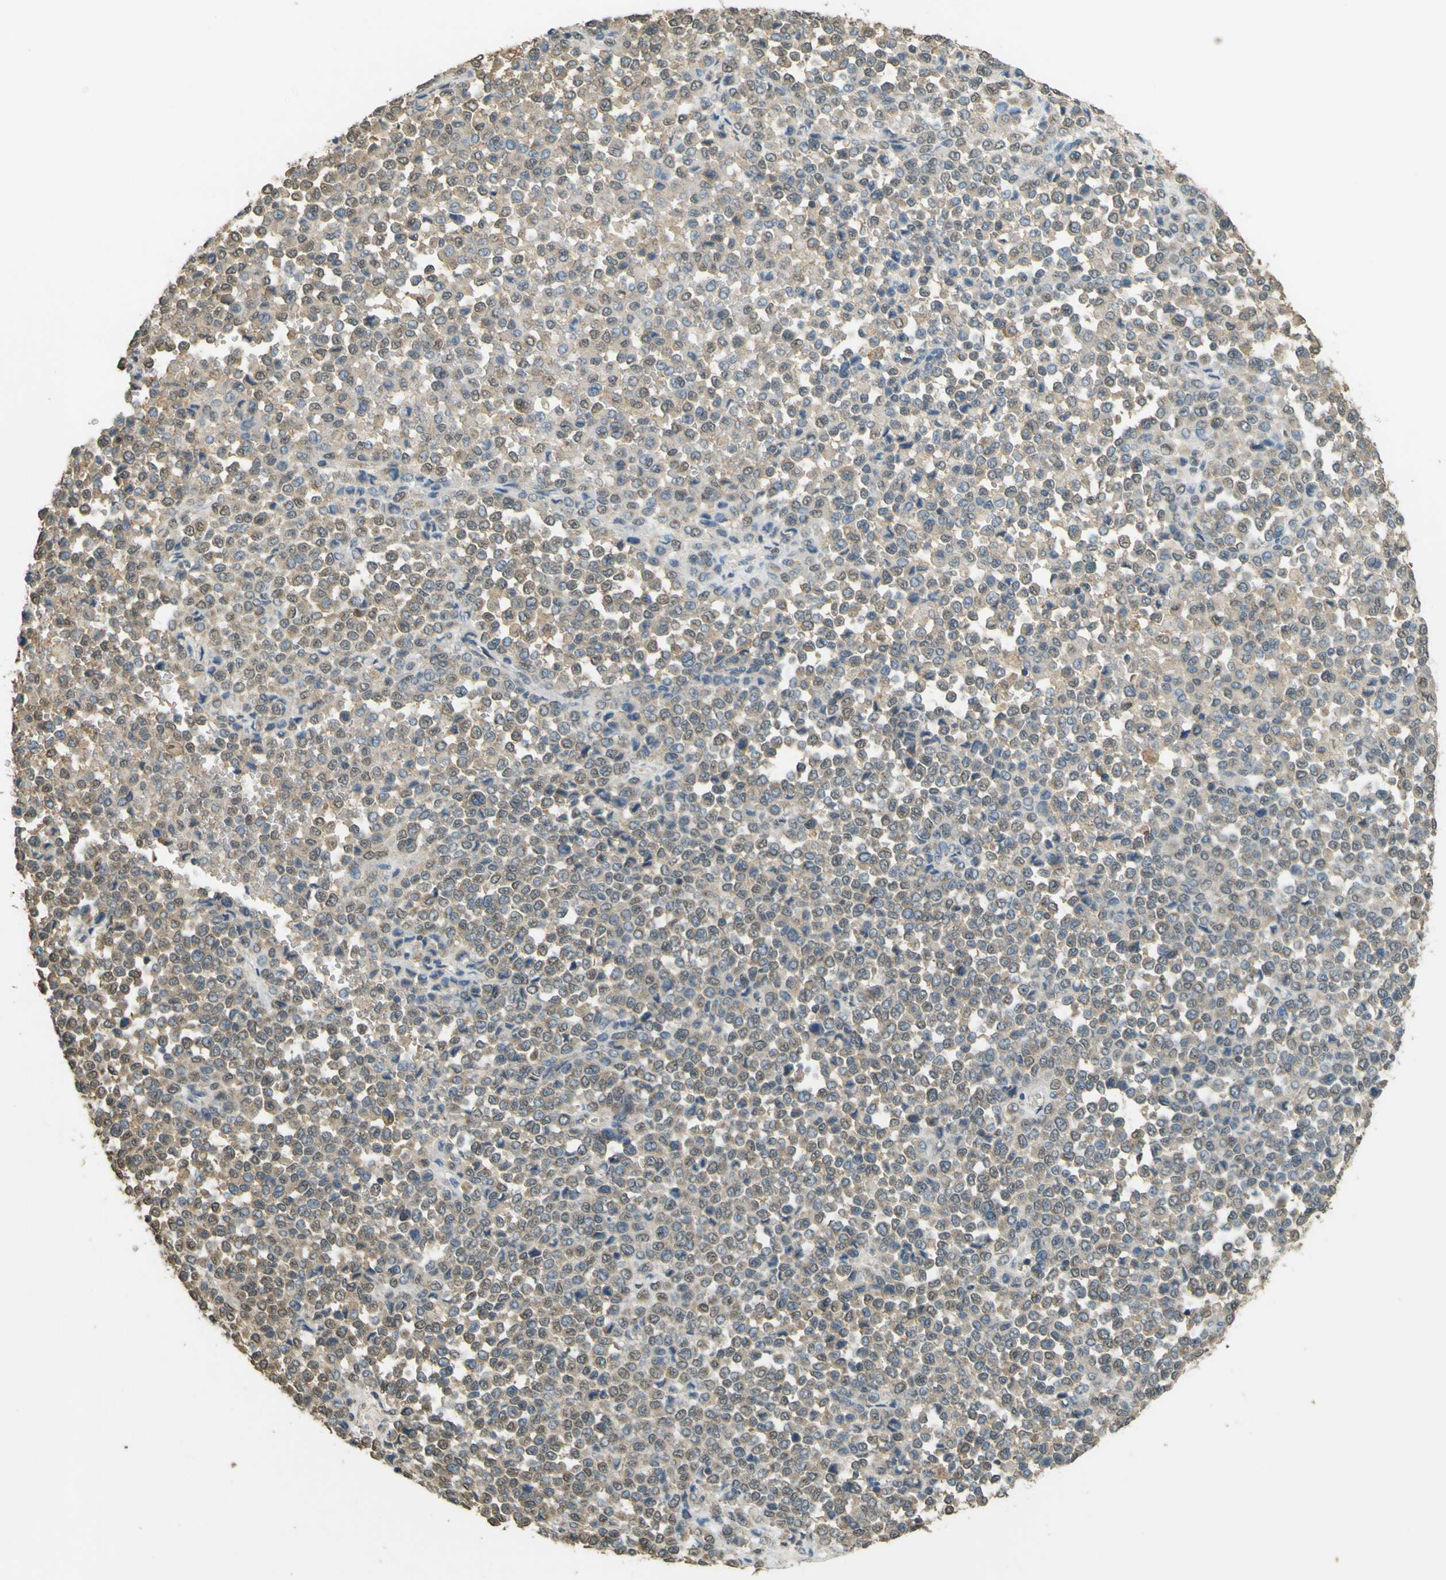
{"staining": {"intensity": "weak", "quantity": "25%-75%", "location": "cytoplasmic/membranous"}, "tissue": "melanoma", "cell_type": "Tumor cells", "image_type": "cancer", "snomed": [{"axis": "morphology", "description": "Malignant melanoma, Metastatic site"}, {"axis": "topography", "description": "Pancreas"}], "caption": "Immunohistochemical staining of malignant melanoma (metastatic site) demonstrates low levels of weak cytoplasmic/membranous positivity in approximately 25%-75% of tumor cells.", "gene": "GOLGA1", "patient": {"sex": "female", "age": 30}}